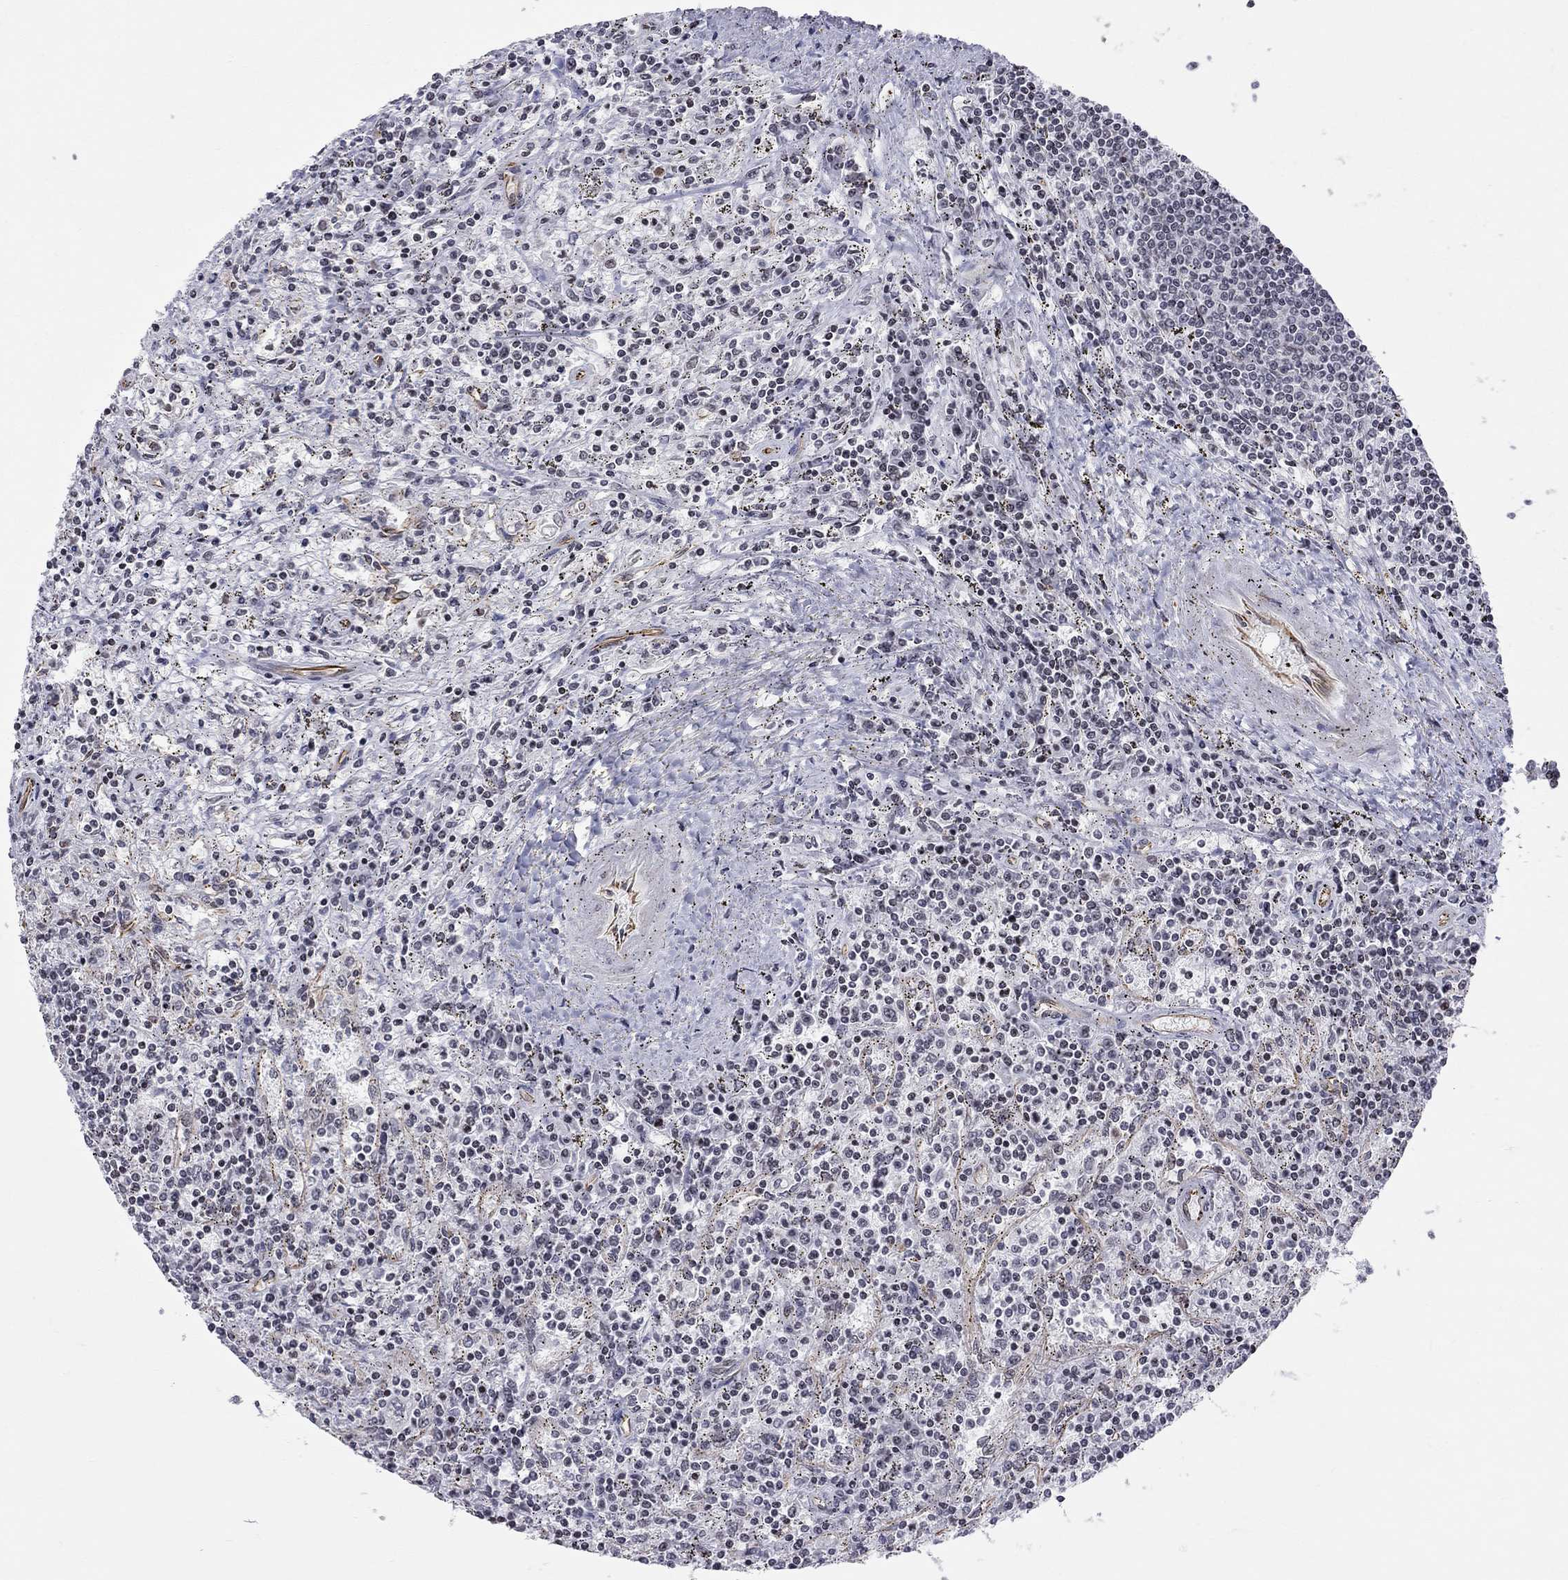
{"staining": {"intensity": "negative", "quantity": "none", "location": "none"}, "tissue": "lymphoma", "cell_type": "Tumor cells", "image_type": "cancer", "snomed": [{"axis": "morphology", "description": "Malignant lymphoma, non-Hodgkin's type, Low grade"}, {"axis": "topography", "description": "Spleen"}], "caption": "The image demonstrates no significant staining in tumor cells of lymphoma. (DAB immunohistochemistry (IHC) visualized using brightfield microscopy, high magnification).", "gene": "MTNR1B", "patient": {"sex": "male", "age": 62}}